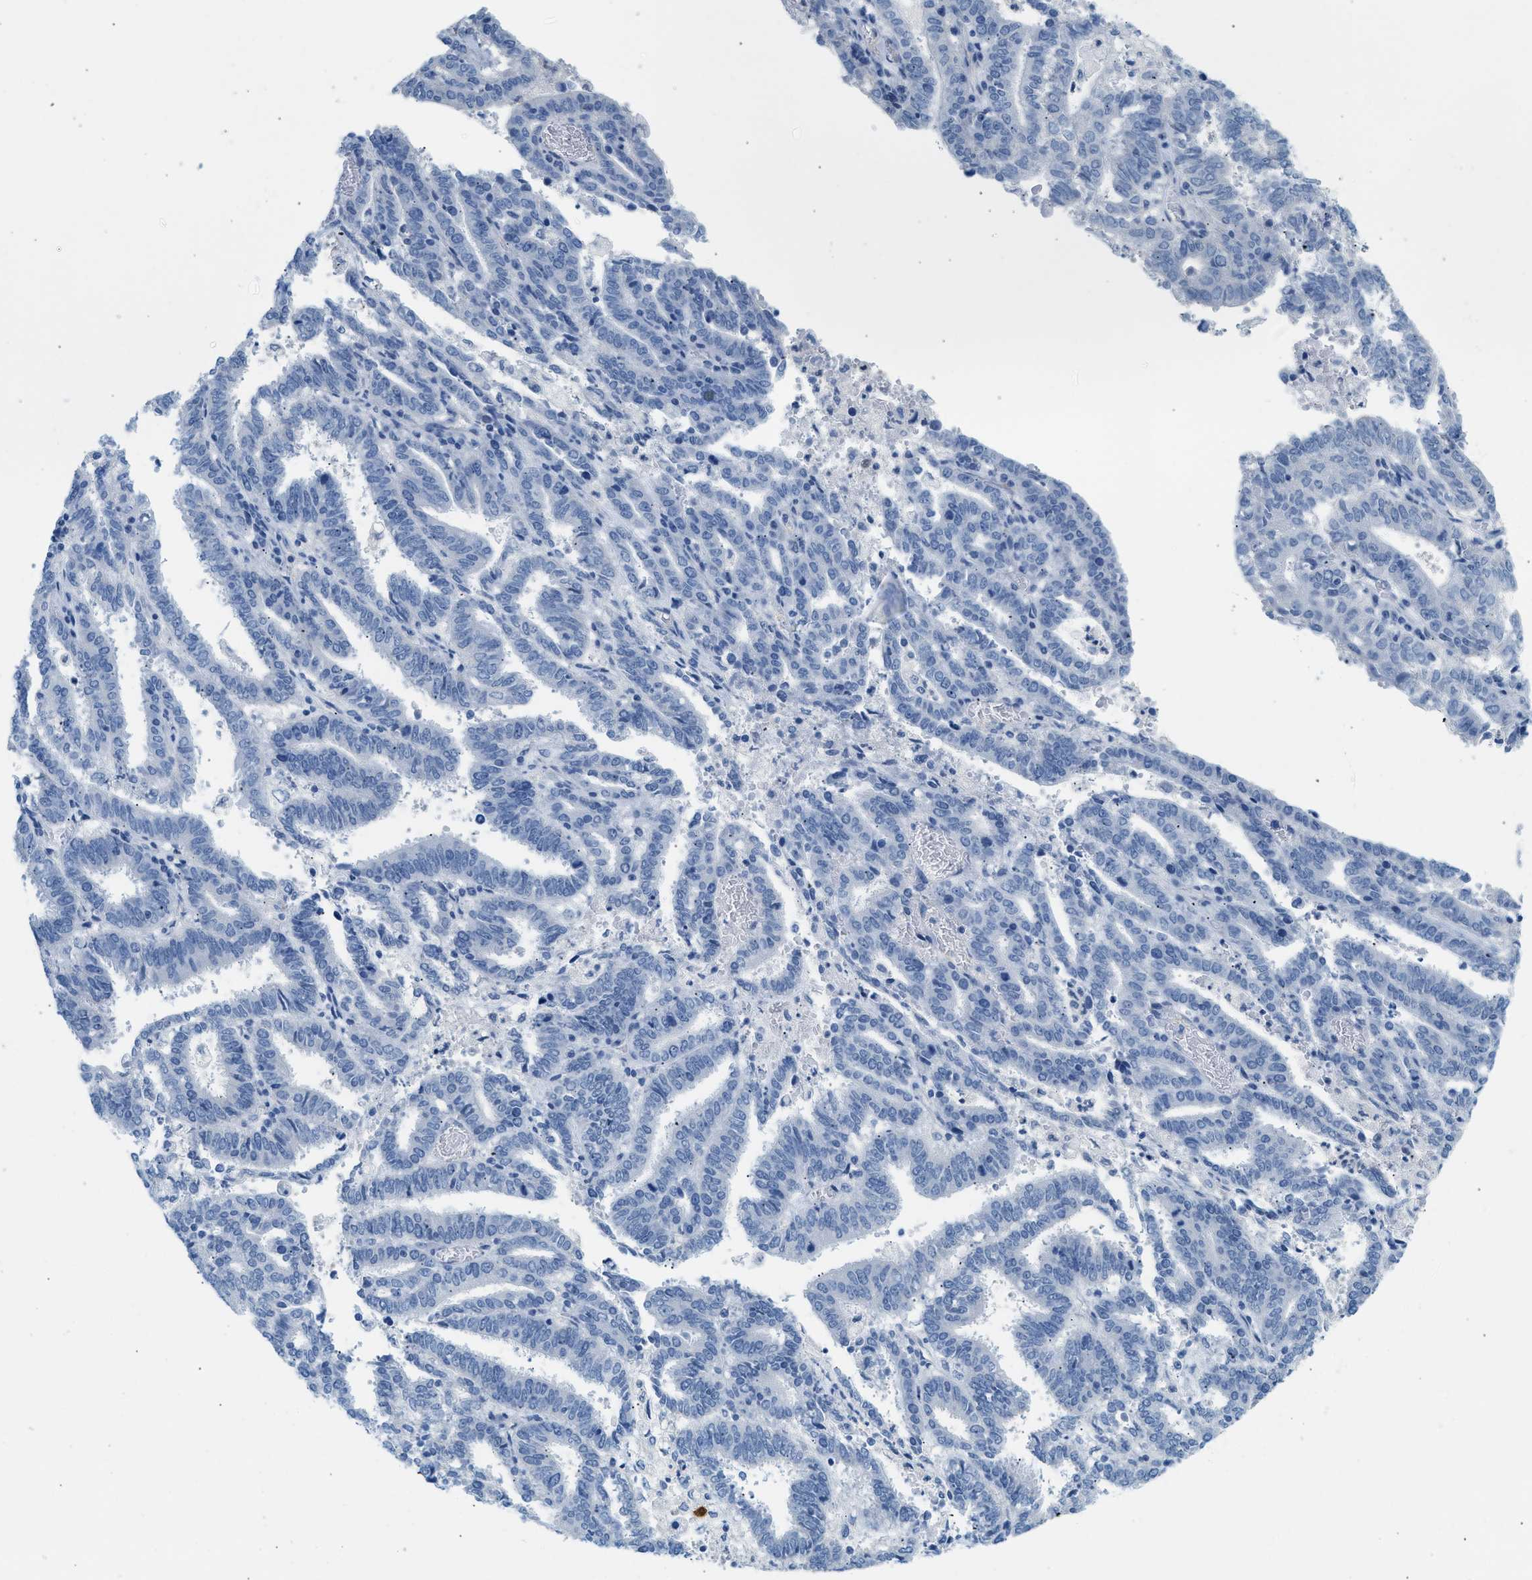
{"staining": {"intensity": "negative", "quantity": "none", "location": "none"}, "tissue": "endometrial cancer", "cell_type": "Tumor cells", "image_type": "cancer", "snomed": [{"axis": "morphology", "description": "Adenocarcinoma, NOS"}, {"axis": "topography", "description": "Uterus"}], "caption": "DAB immunohistochemical staining of endometrial adenocarcinoma demonstrates no significant expression in tumor cells.", "gene": "SPAM1", "patient": {"sex": "female", "age": 83}}